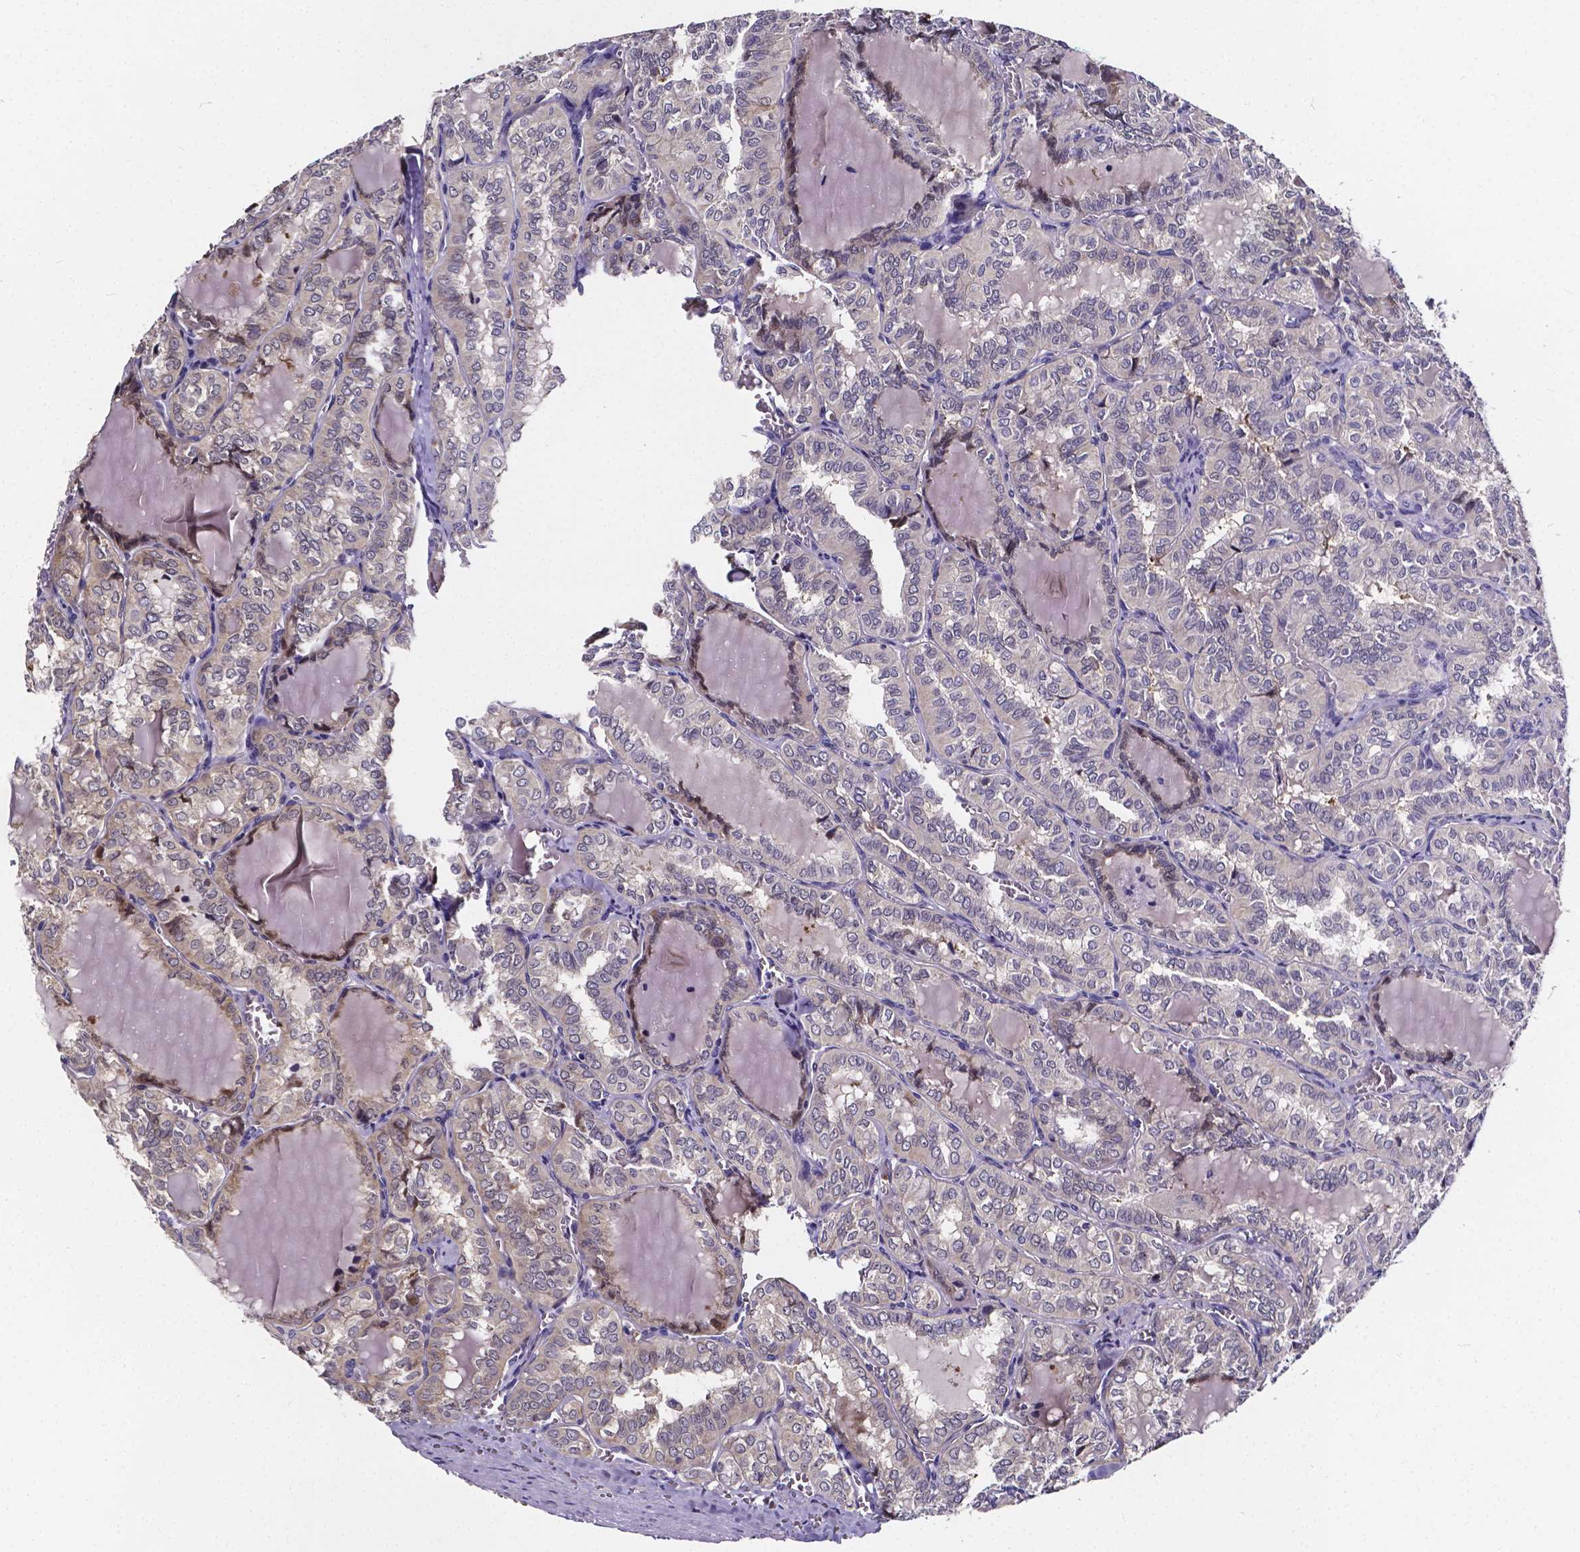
{"staining": {"intensity": "negative", "quantity": "none", "location": "none"}, "tissue": "thyroid cancer", "cell_type": "Tumor cells", "image_type": "cancer", "snomed": [{"axis": "morphology", "description": "Papillary adenocarcinoma, NOS"}, {"axis": "topography", "description": "Thyroid gland"}], "caption": "Immunohistochemical staining of human thyroid cancer (papillary adenocarcinoma) exhibits no significant staining in tumor cells.", "gene": "SOWAHA", "patient": {"sex": "female", "age": 41}}